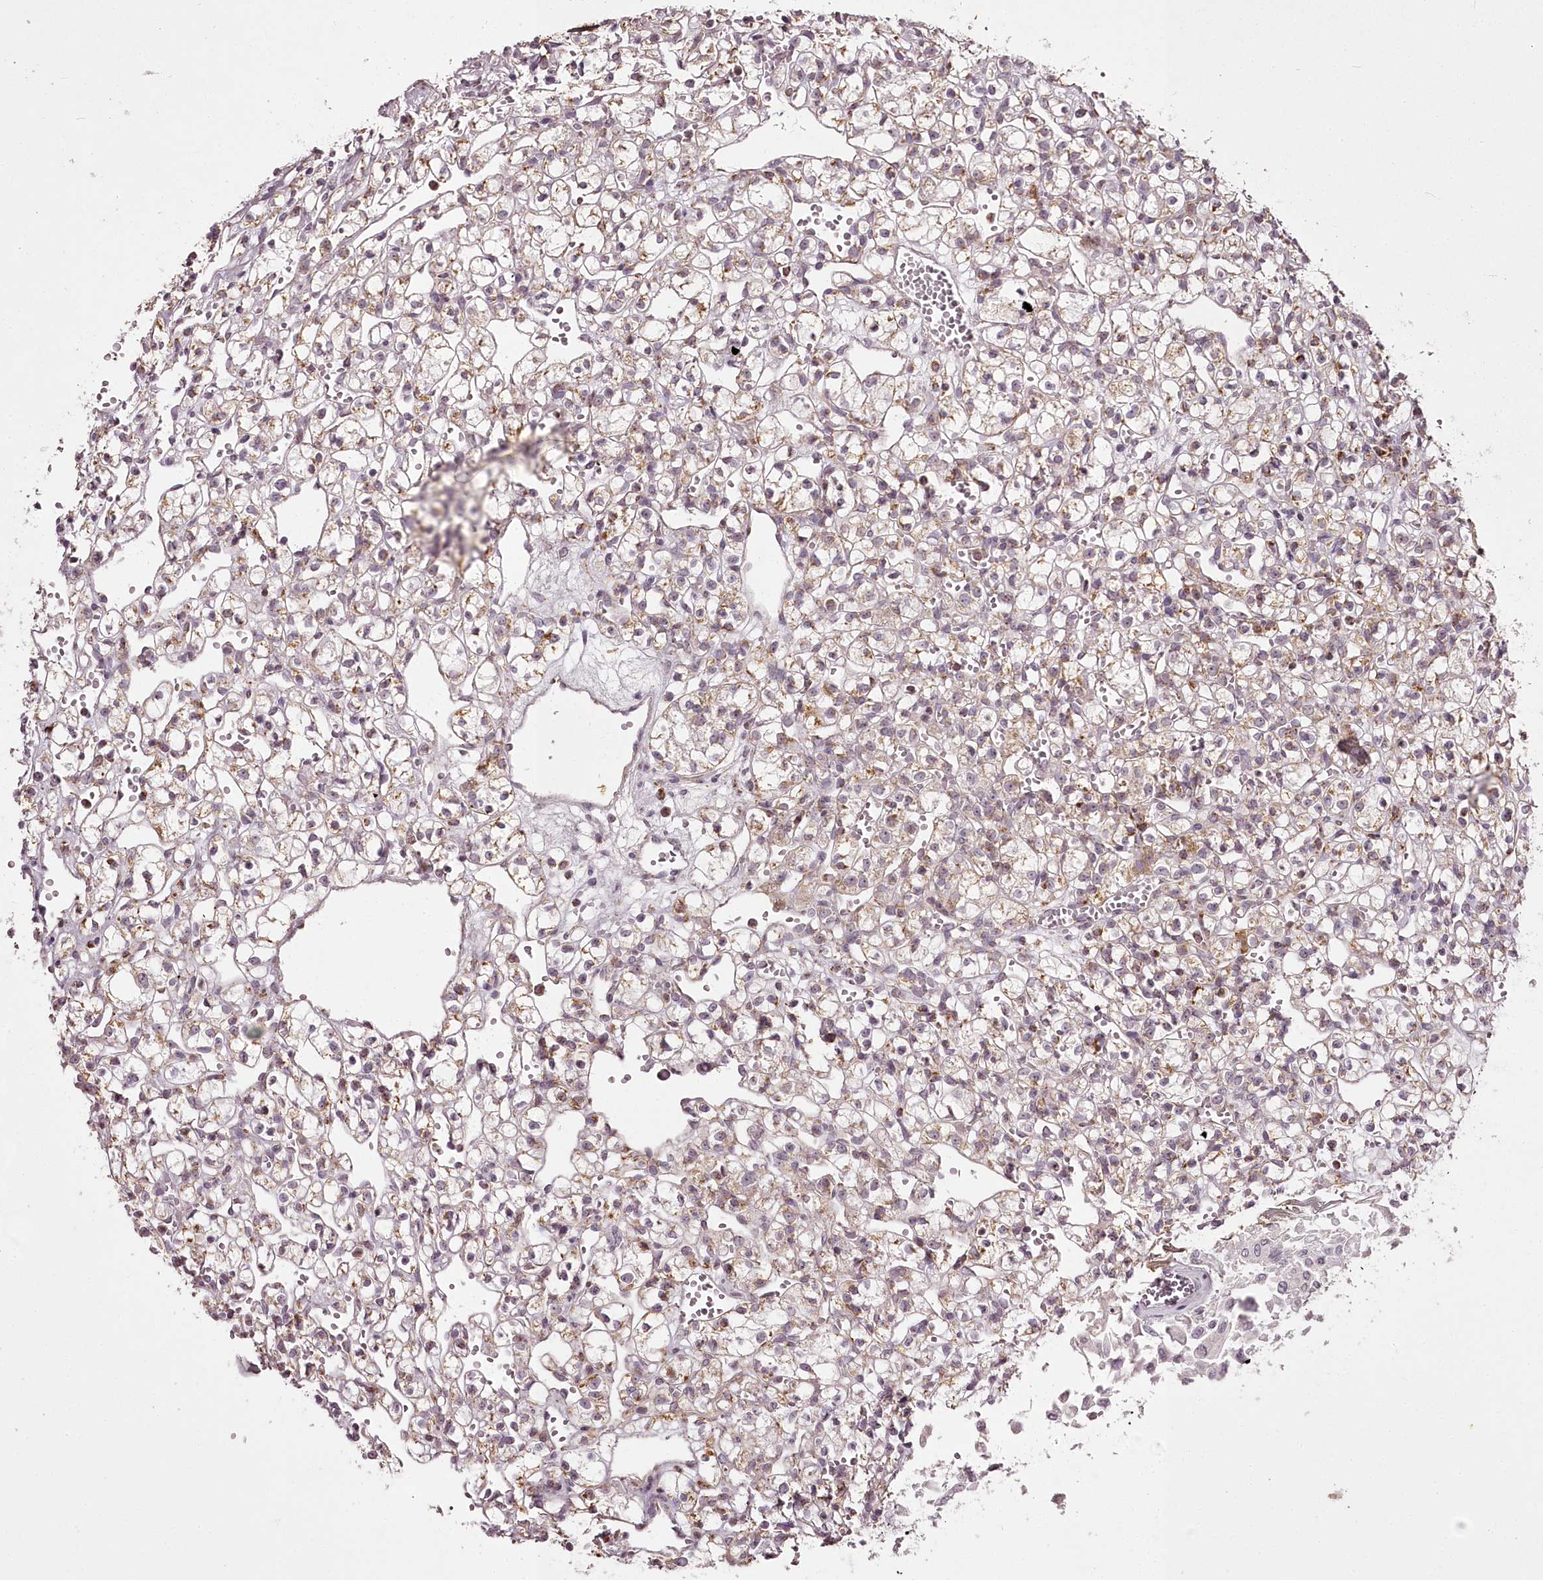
{"staining": {"intensity": "weak", "quantity": "25%-75%", "location": "cytoplasmic/membranous"}, "tissue": "renal cancer", "cell_type": "Tumor cells", "image_type": "cancer", "snomed": [{"axis": "morphology", "description": "Adenocarcinoma, NOS"}, {"axis": "topography", "description": "Kidney"}], "caption": "IHC image of neoplastic tissue: human renal cancer stained using immunohistochemistry displays low levels of weak protein expression localized specifically in the cytoplasmic/membranous of tumor cells, appearing as a cytoplasmic/membranous brown color.", "gene": "CHCHD2", "patient": {"sex": "female", "age": 59}}